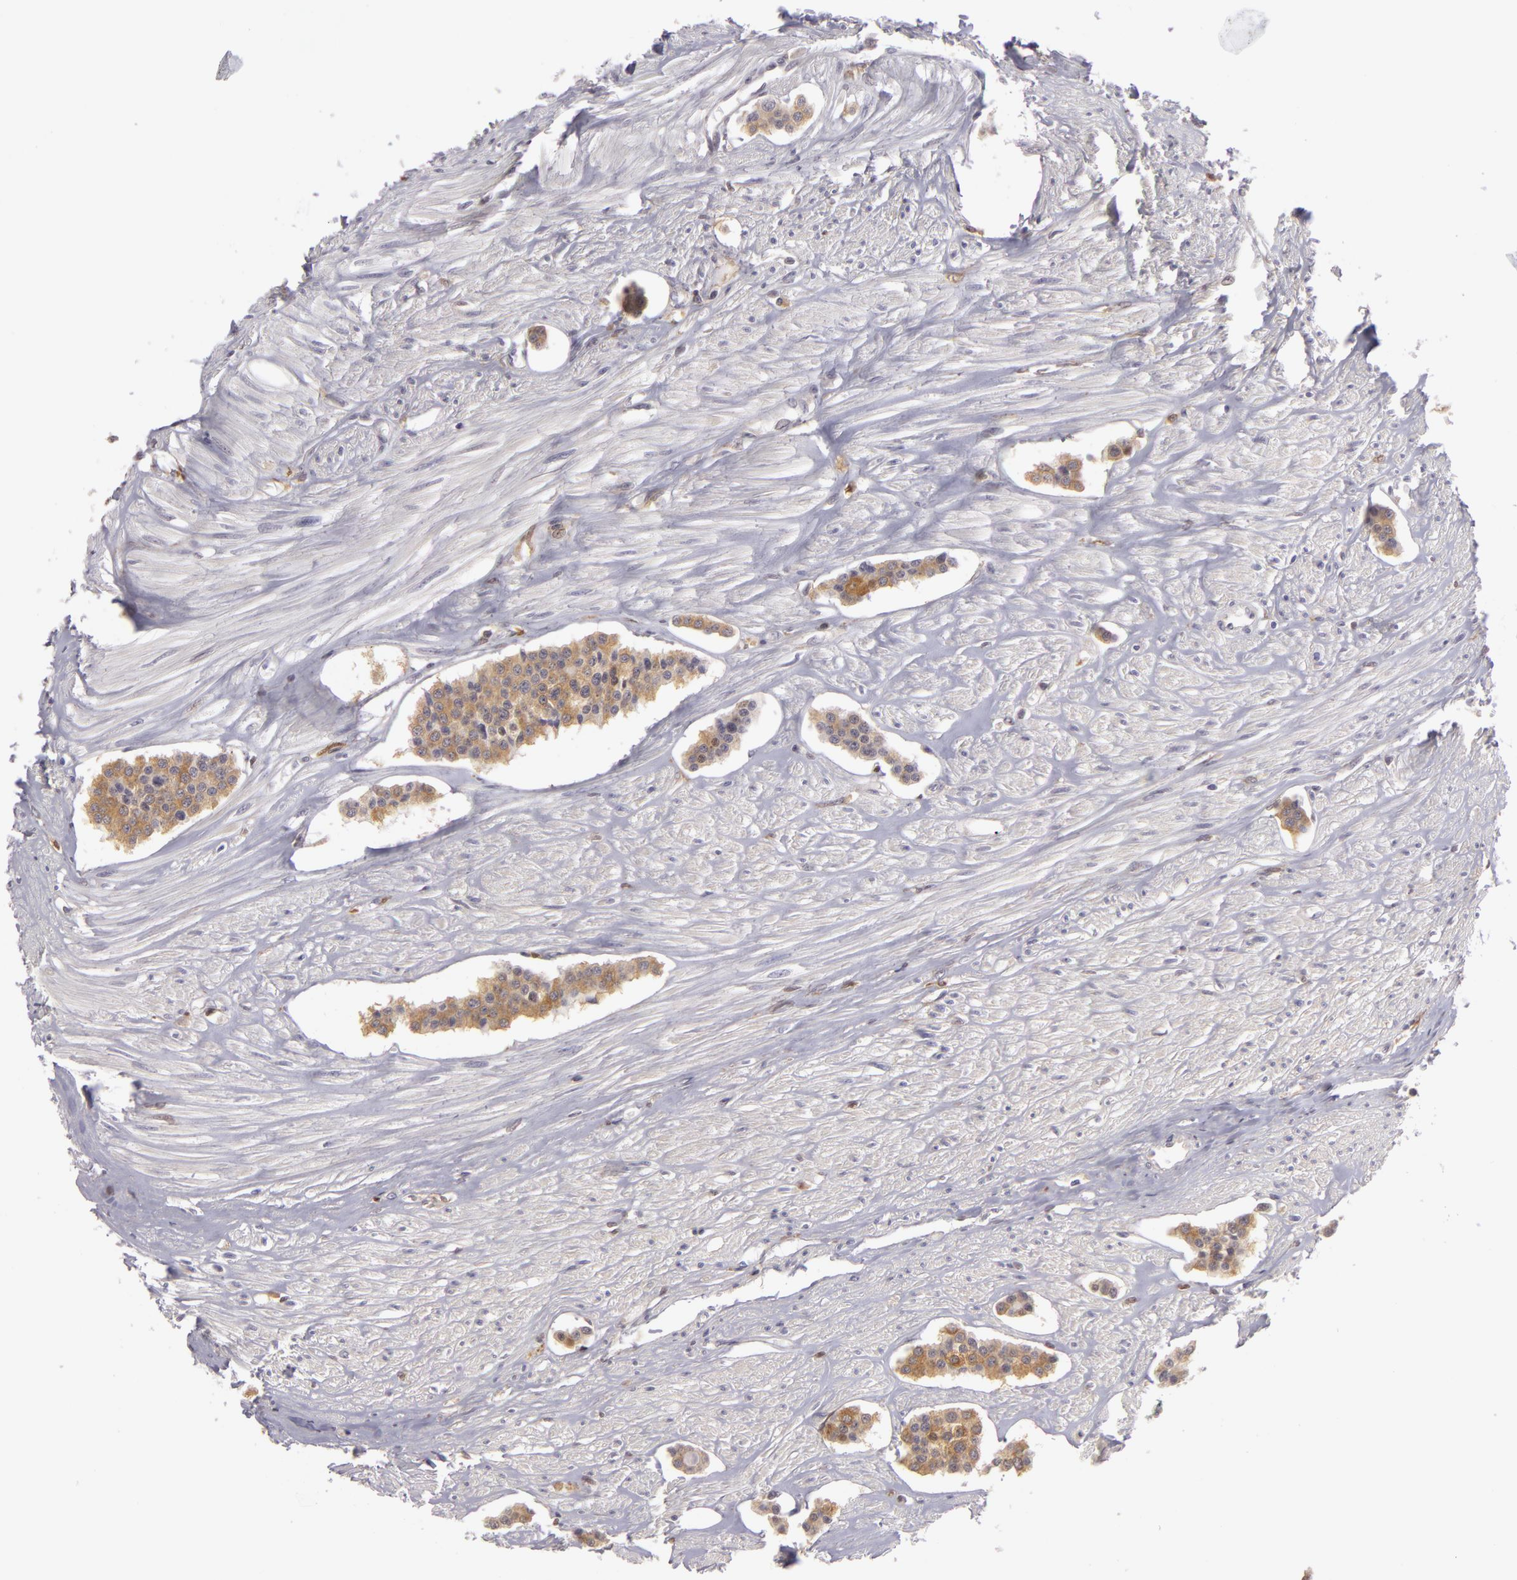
{"staining": {"intensity": "weak", "quantity": ">75%", "location": "cytoplasmic/membranous"}, "tissue": "carcinoid", "cell_type": "Tumor cells", "image_type": "cancer", "snomed": [{"axis": "morphology", "description": "Carcinoid, malignant, NOS"}, {"axis": "topography", "description": "Small intestine"}], "caption": "Carcinoid stained with a brown dye displays weak cytoplasmic/membranous positive staining in about >75% of tumor cells.", "gene": "GNPDA1", "patient": {"sex": "male", "age": 60}}